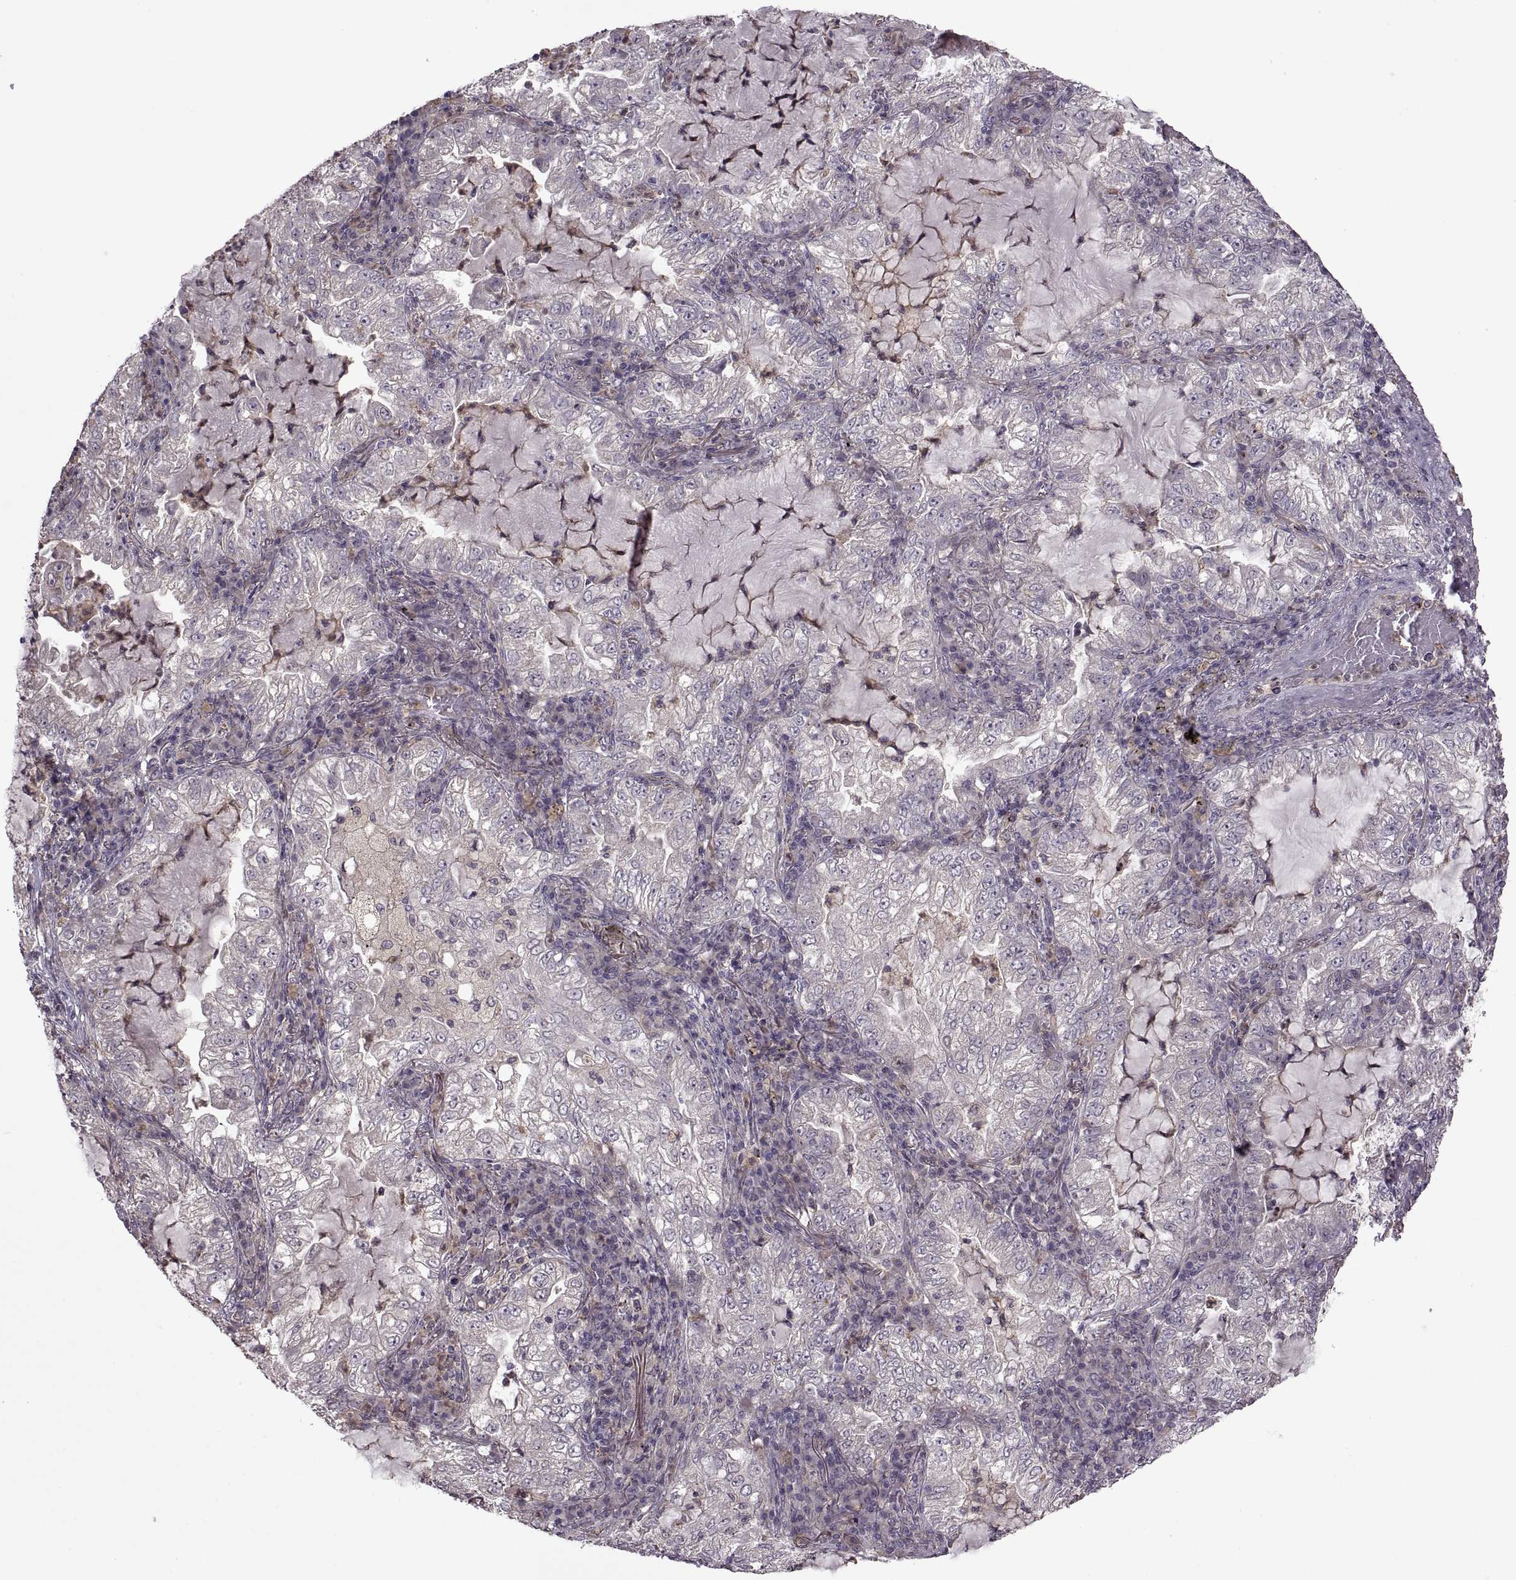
{"staining": {"intensity": "negative", "quantity": "none", "location": "none"}, "tissue": "lung cancer", "cell_type": "Tumor cells", "image_type": "cancer", "snomed": [{"axis": "morphology", "description": "Adenocarcinoma, NOS"}, {"axis": "topography", "description": "Lung"}], "caption": "Protein analysis of adenocarcinoma (lung) reveals no significant positivity in tumor cells. (DAB (3,3'-diaminobenzidine) immunohistochemistry with hematoxylin counter stain).", "gene": "PIERCE1", "patient": {"sex": "female", "age": 73}}